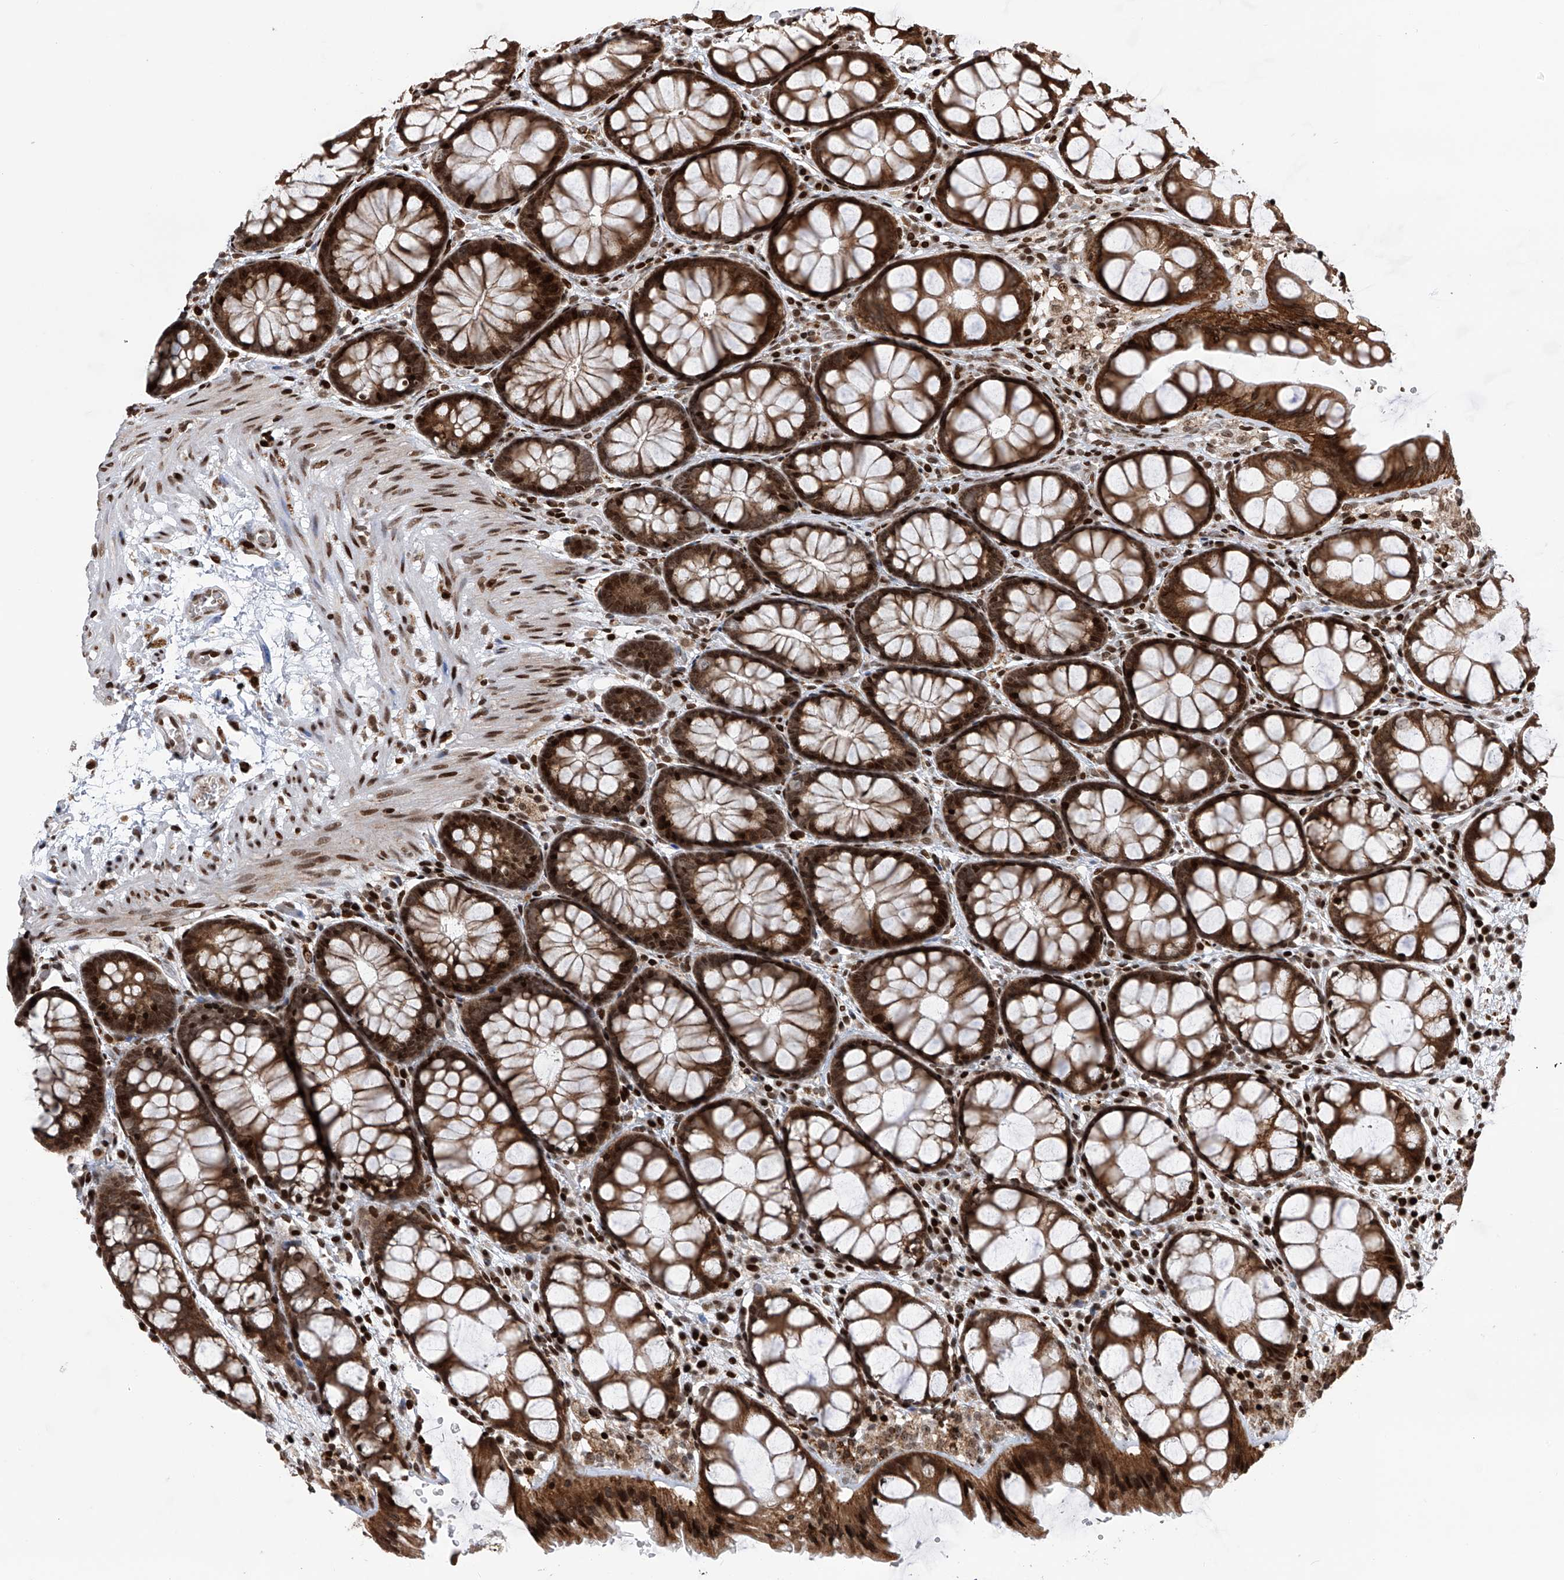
{"staining": {"intensity": "strong", "quantity": ">75%", "location": "nuclear"}, "tissue": "colon", "cell_type": "Endothelial cells", "image_type": "normal", "snomed": [{"axis": "morphology", "description": "Normal tissue, NOS"}, {"axis": "topography", "description": "Colon"}], "caption": "Endothelial cells reveal high levels of strong nuclear positivity in approximately >75% of cells in benign colon. (DAB IHC with brightfield microscopy, high magnification).", "gene": "PAK1IP1", "patient": {"sex": "male", "age": 47}}